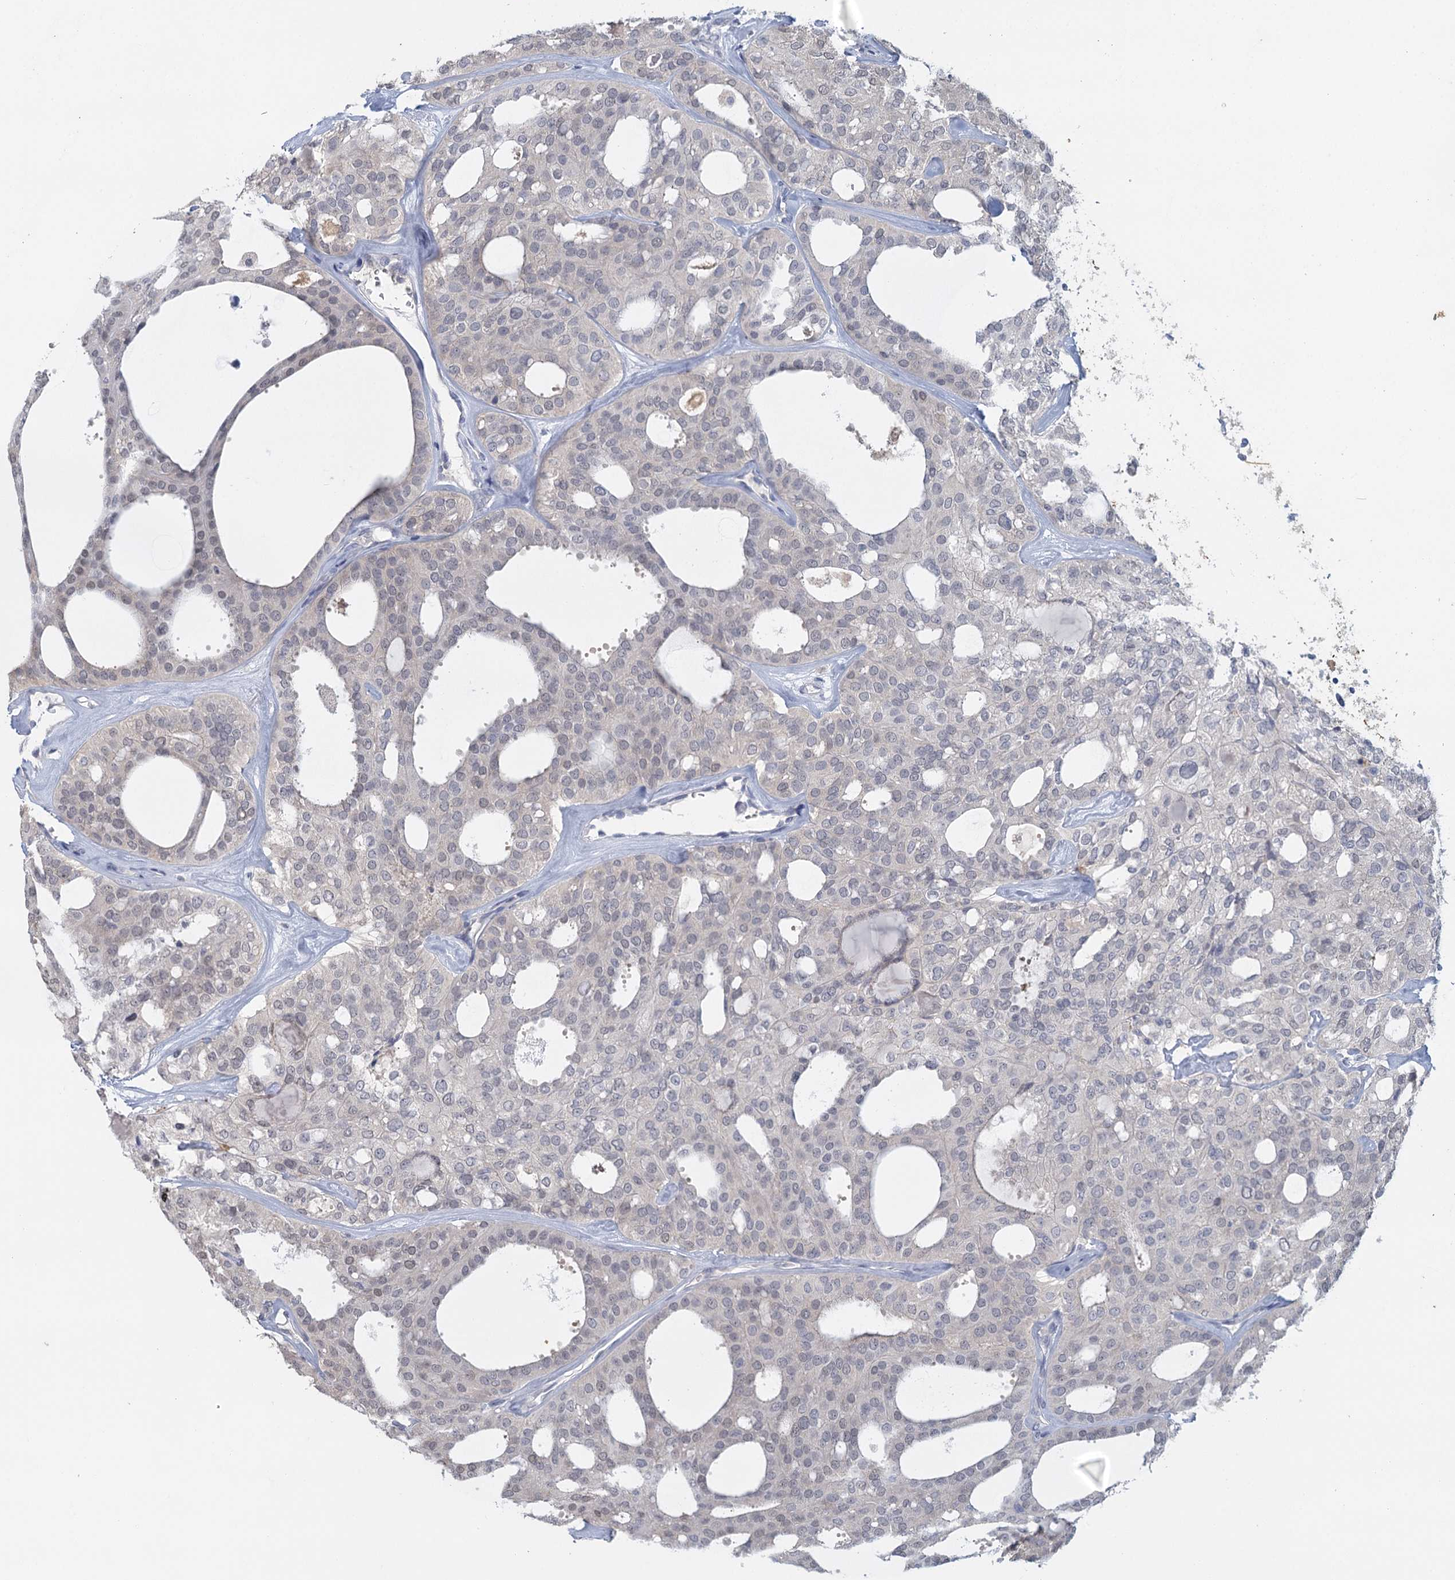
{"staining": {"intensity": "negative", "quantity": "none", "location": "none"}, "tissue": "thyroid cancer", "cell_type": "Tumor cells", "image_type": "cancer", "snomed": [{"axis": "morphology", "description": "Follicular adenoma carcinoma, NOS"}, {"axis": "topography", "description": "Thyroid gland"}], "caption": "This is an immunohistochemistry image of follicular adenoma carcinoma (thyroid). There is no staining in tumor cells.", "gene": "MYO7B", "patient": {"sex": "male", "age": 75}}